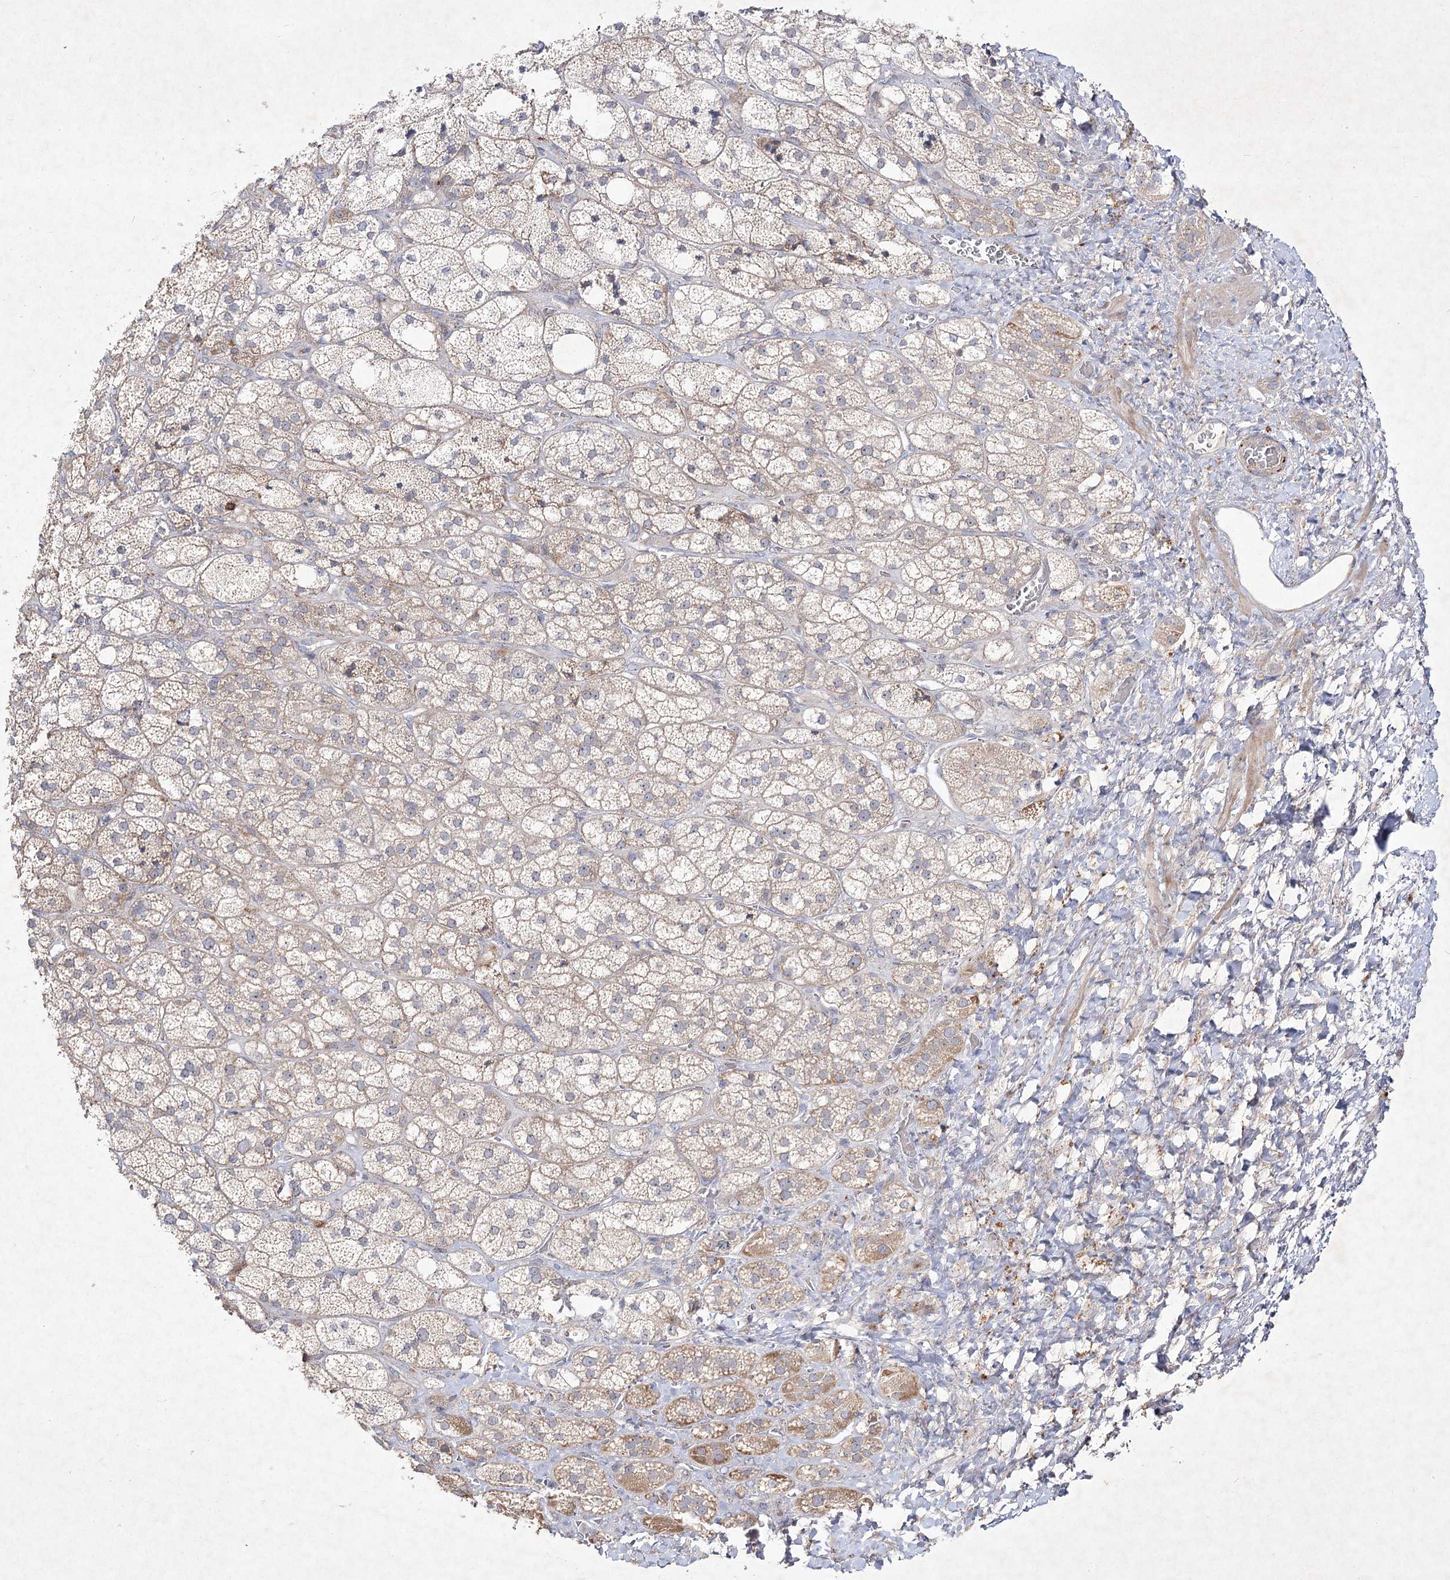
{"staining": {"intensity": "weak", "quantity": "25%-75%", "location": "cytoplasmic/membranous"}, "tissue": "adrenal gland", "cell_type": "Glandular cells", "image_type": "normal", "snomed": [{"axis": "morphology", "description": "Normal tissue, NOS"}, {"axis": "topography", "description": "Adrenal gland"}], "caption": "This is a micrograph of immunohistochemistry (IHC) staining of unremarkable adrenal gland, which shows weak expression in the cytoplasmic/membranous of glandular cells.", "gene": "CIB2", "patient": {"sex": "male", "age": 61}}